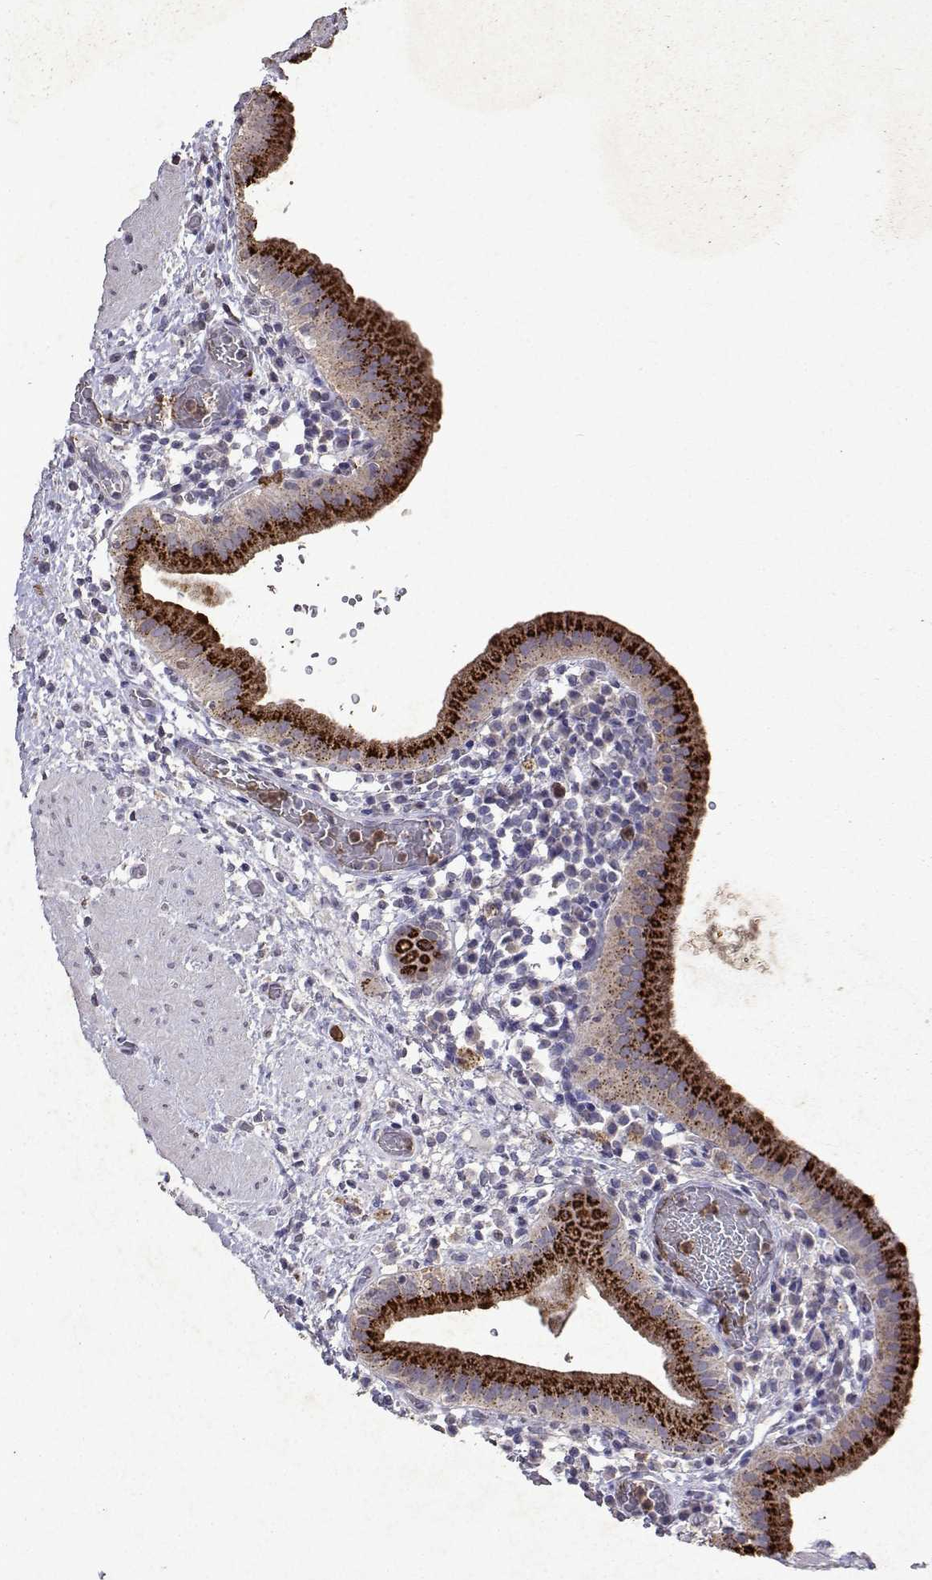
{"staining": {"intensity": "strong", "quantity": "25%-75%", "location": "cytoplasmic/membranous"}, "tissue": "gallbladder", "cell_type": "Glandular cells", "image_type": "normal", "snomed": [{"axis": "morphology", "description": "Normal tissue, NOS"}, {"axis": "topography", "description": "Gallbladder"}], "caption": "Immunohistochemical staining of benign human gallbladder shows strong cytoplasmic/membranous protein positivity in approximately 25%-75% of glandular cells.", "gene": "DUSP28", "patient": {"sex": "male", "age": 26}}